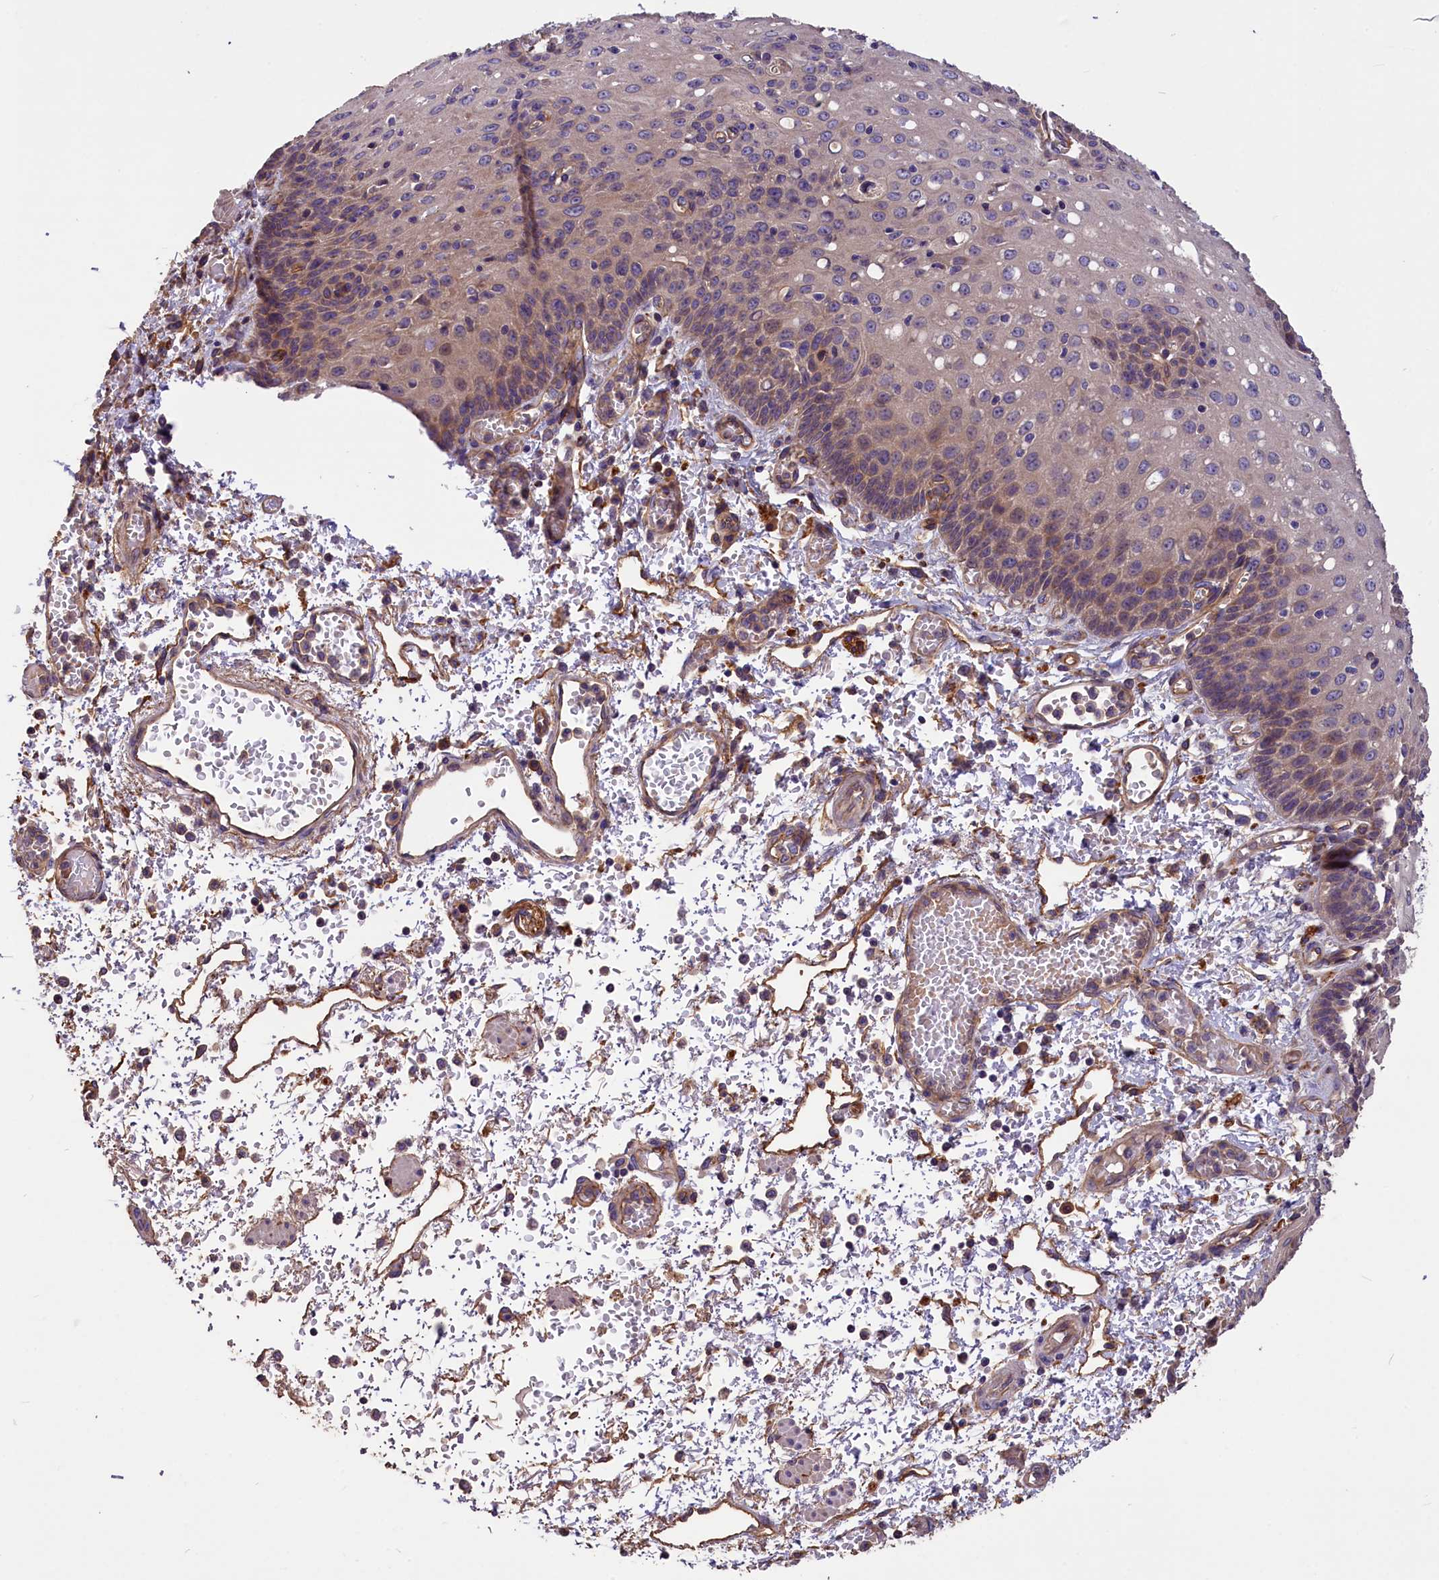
{"staining": {"intensity": "moderate", "quantity": "25%-75%", "location": "cytoplasmic/membranous"}, "tissue": "esophagus", "cell_type": "Squamous epithelial cells", "image_type": "normal", "snomed": [{"axis": "morphology", "description": "Normal tissue, NOS"}, {"axis": "topography", "description": "Esophagus"}], "caption": "Moderate cytoplasmic/membranous protein staining is appreciated in about 25%-75% of squamous epithelial cells in esophagus. Using DAB (3,3'-diaminobenzidine) (brown) and hematoxylin (blue) stains, captured at high magnification using brightfield microscopy.", "gene": "ERMARD", "patient": {"sex": "male", "age": 81}}